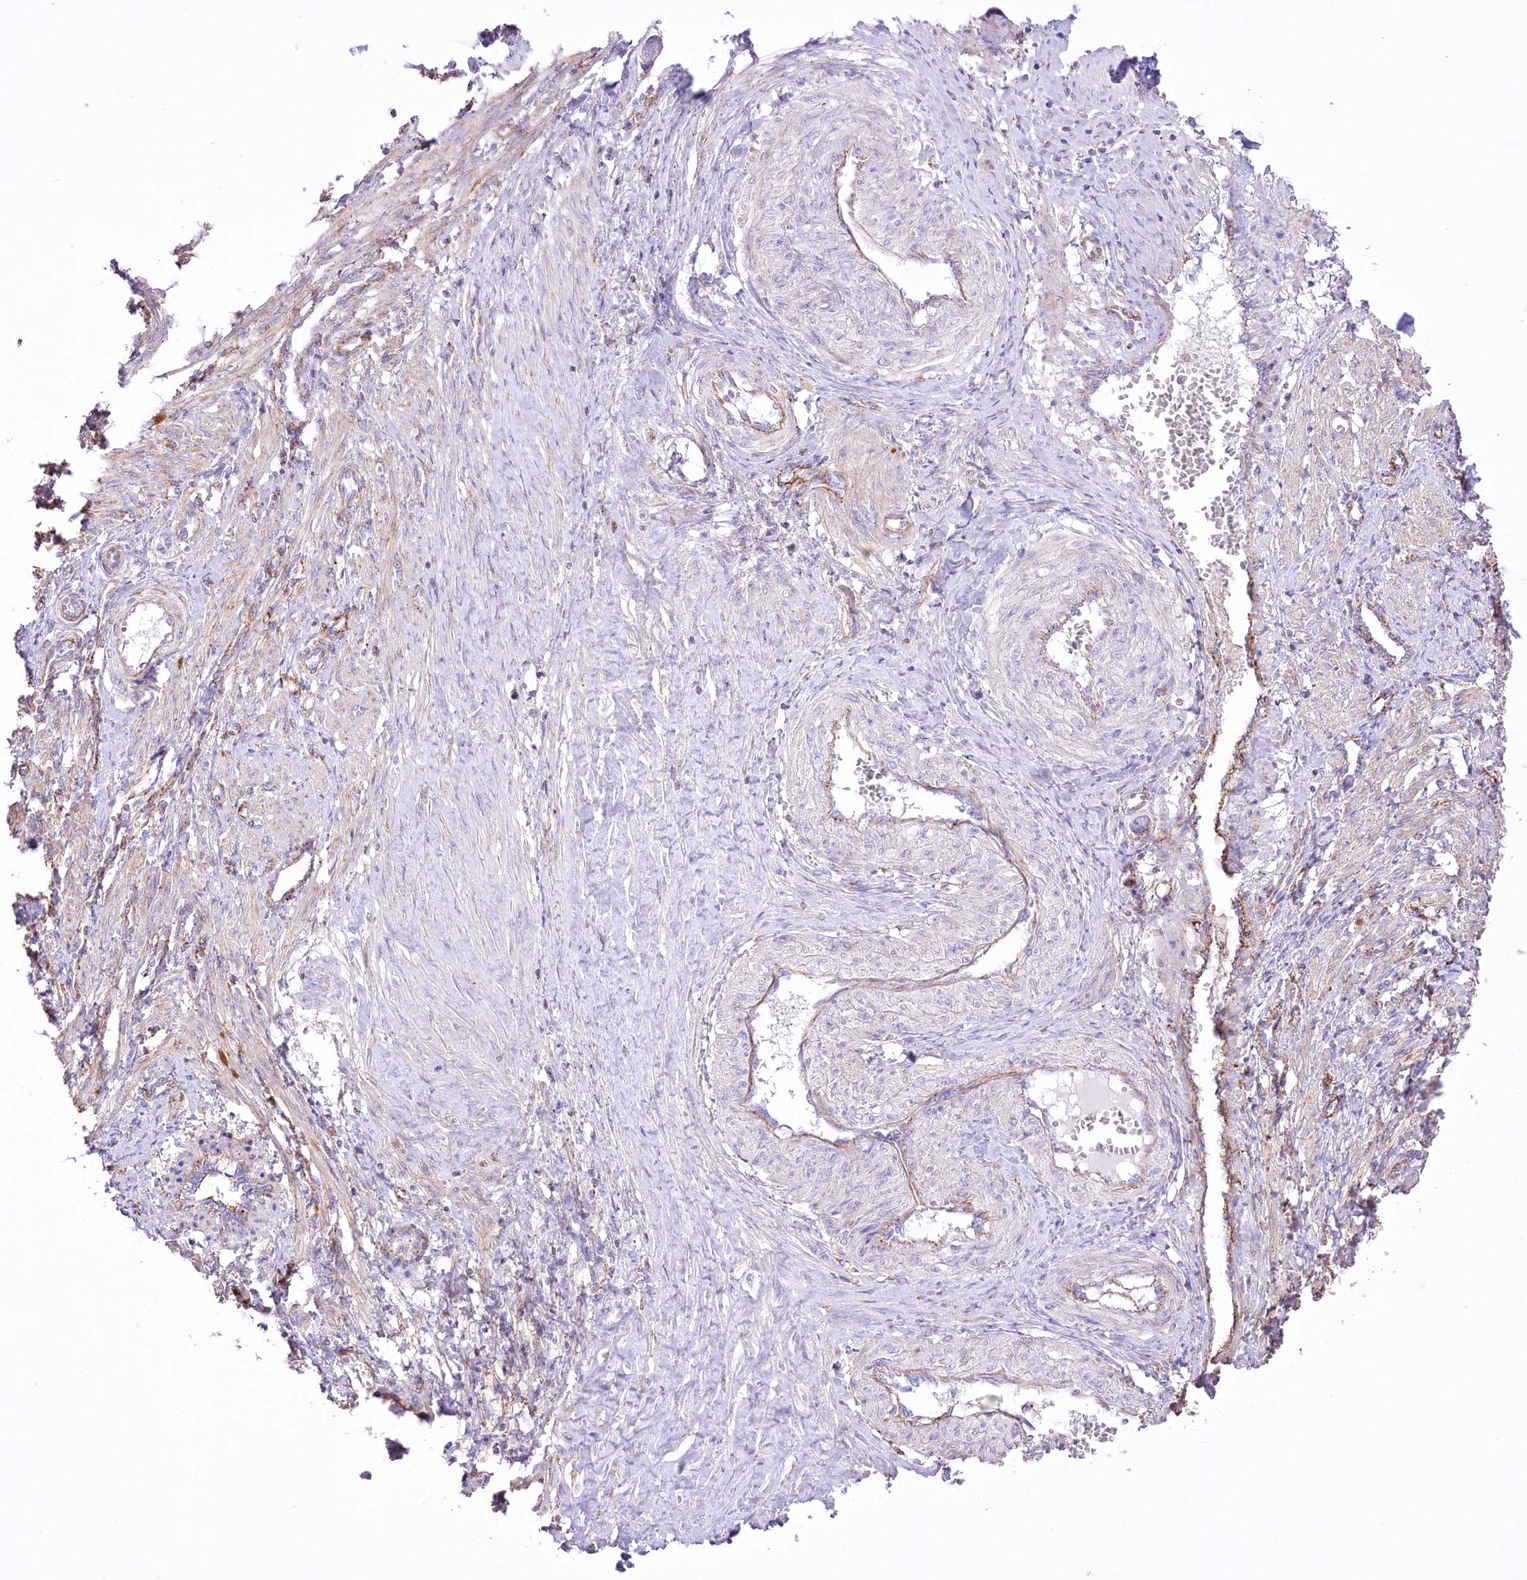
{"staining": {"intensity": "negative", "quantity": "none", "location": "none"}, "tissue": "smooth muscle", "cell_type": "Smooth muscle cells", "image_type": "normal", "snomed": [{"axis": "morphology", "description": "Normal tissue, NOS"}, {"axis": "topography", "description": "Endometrium"}], "caption": "Smooth muscle cells are negative for brown protein staining in unremarkable smooth muscle.", "gene": "FAM216A", "patient": {"sex": "female", "age": 33}}